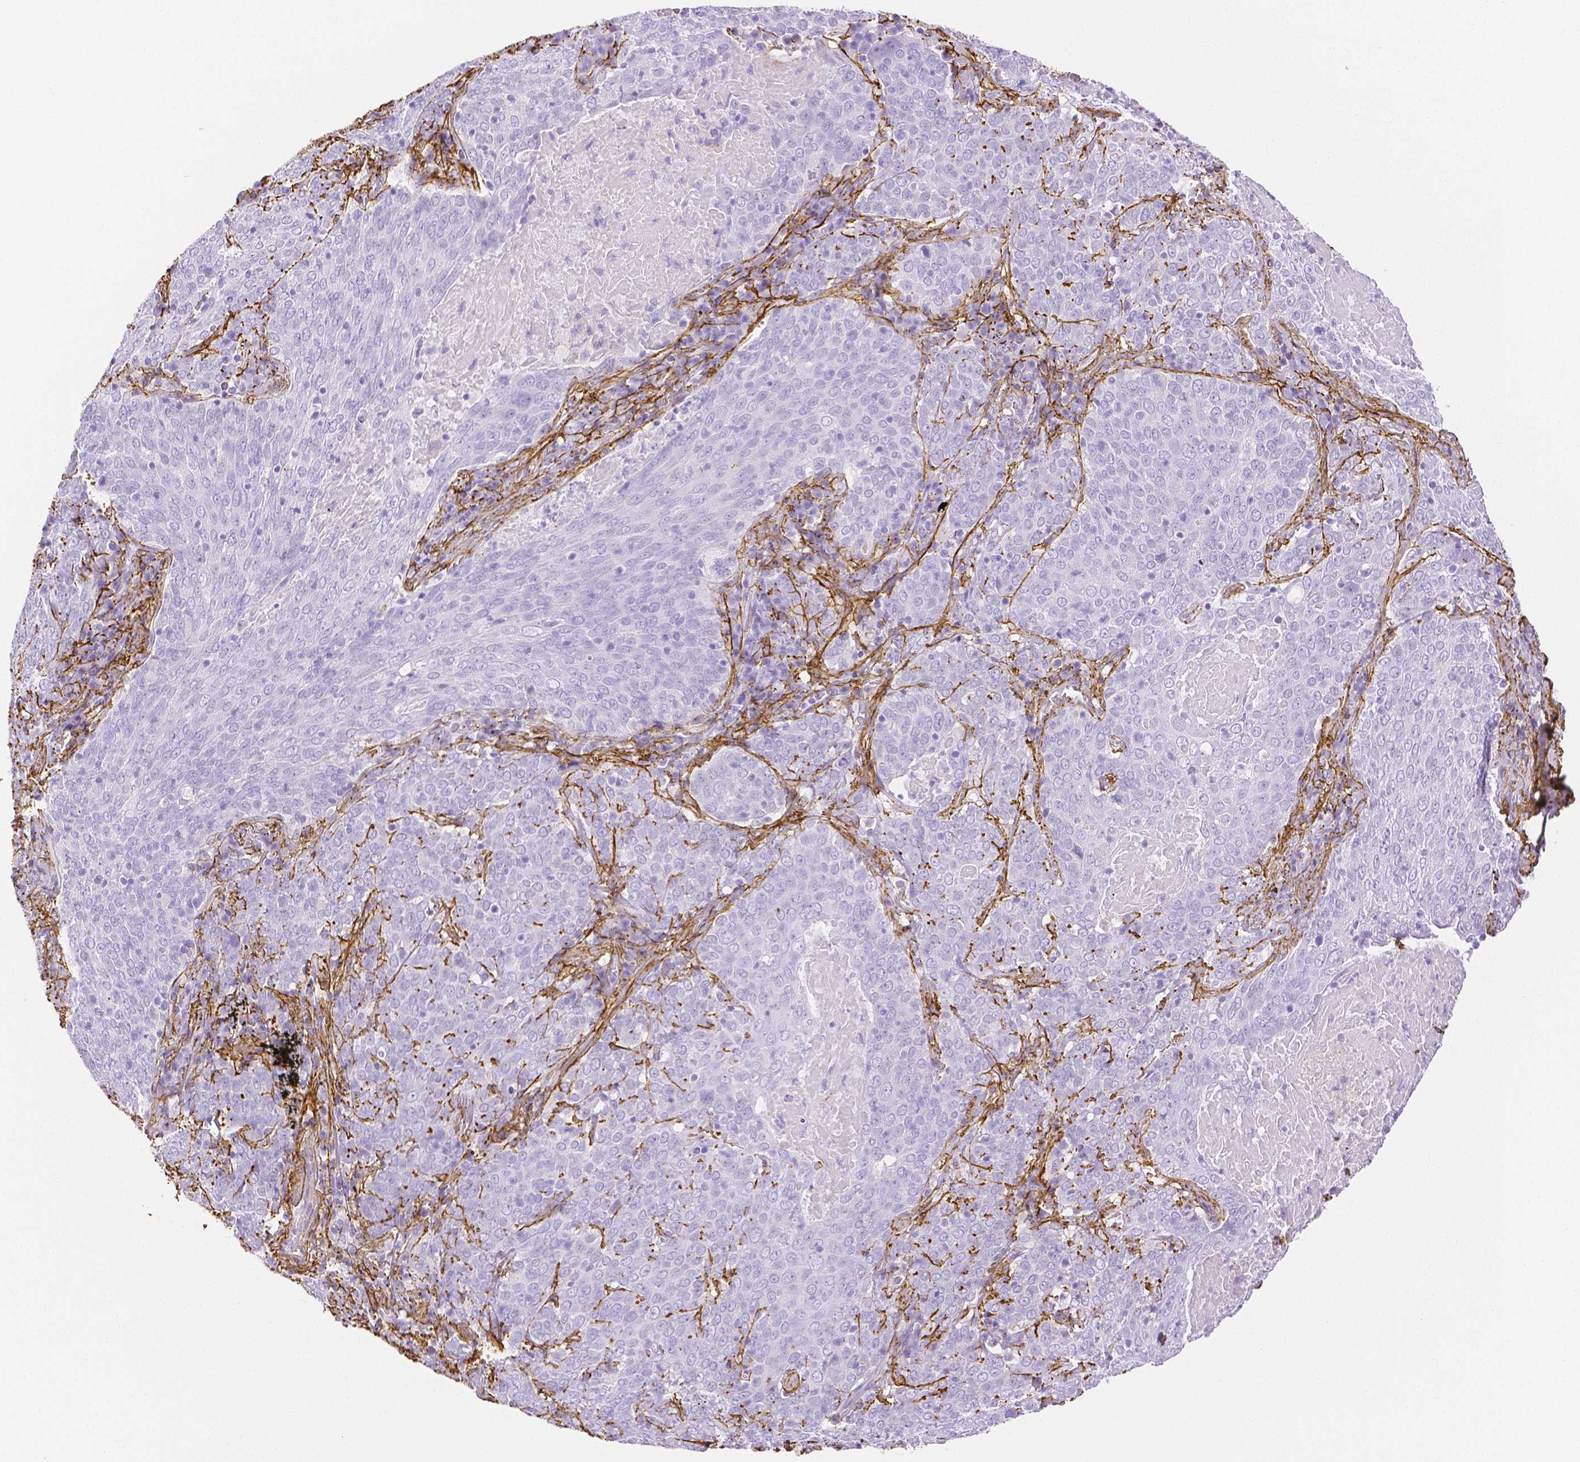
{"staining": {"intensity": "negative", "quantity": "none", "location": "none"}, "tissue": "lung cancer", "cell_type": "Tumor cells", "image_type": "cancer", "snomed": [{"axis": "morphology", "description": "Squamous cell carcinoma, NOS"}, {"axis": "topography", "description": "Lung"}], "caption": "Tumor cells show no significant protein positivity in lung cancer (squamous cell carcinoma). (Brightfield microscopy of DAB (3,3'-diaminobenzidine) immunohistochemistry (IHC) at high magnification).", "gene": "FBN1", "patient": {"sex": "male", "age": 82}}